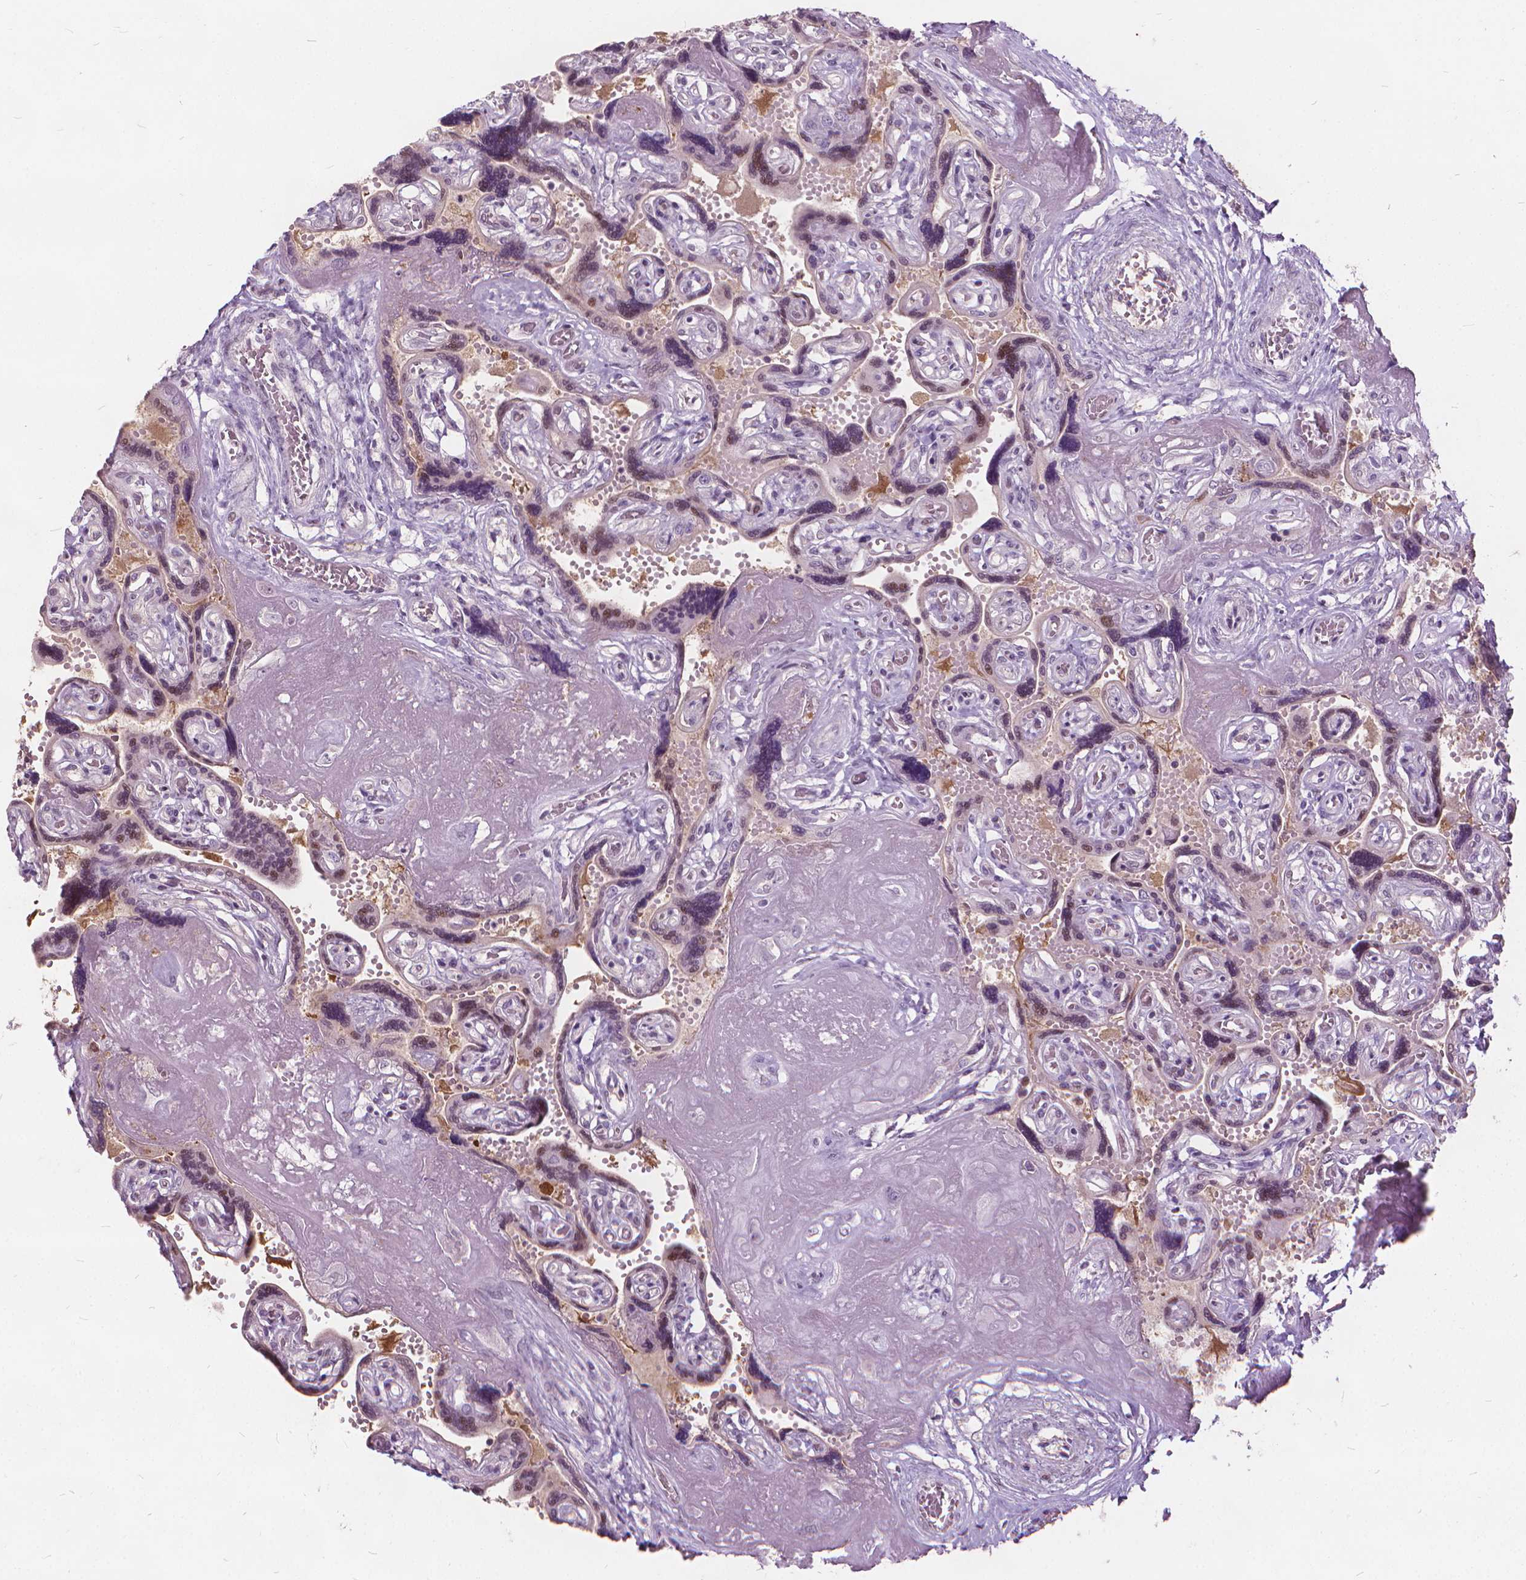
{"staining": {"intensity": "moderate", "quantity": ">75%", "location": "nuclear"}, "tissue": "placenta", "cell_type": "Decidual cells", "image_type": "normal", "snomed": [{"axis": "morphology", "description": "Normal tissue, NOS"}, {"axis": "topography", "description": "Placenta"}], "caption": "Protein expression analysis of unremarkable human placenta reveals moderate nuclear staining in about >75% of decidual cells. (Brightfield microscopy of DAB IHC at high magnification).", "gene": "STAT5B", "patient": {"sex": "female", "age": 32}}